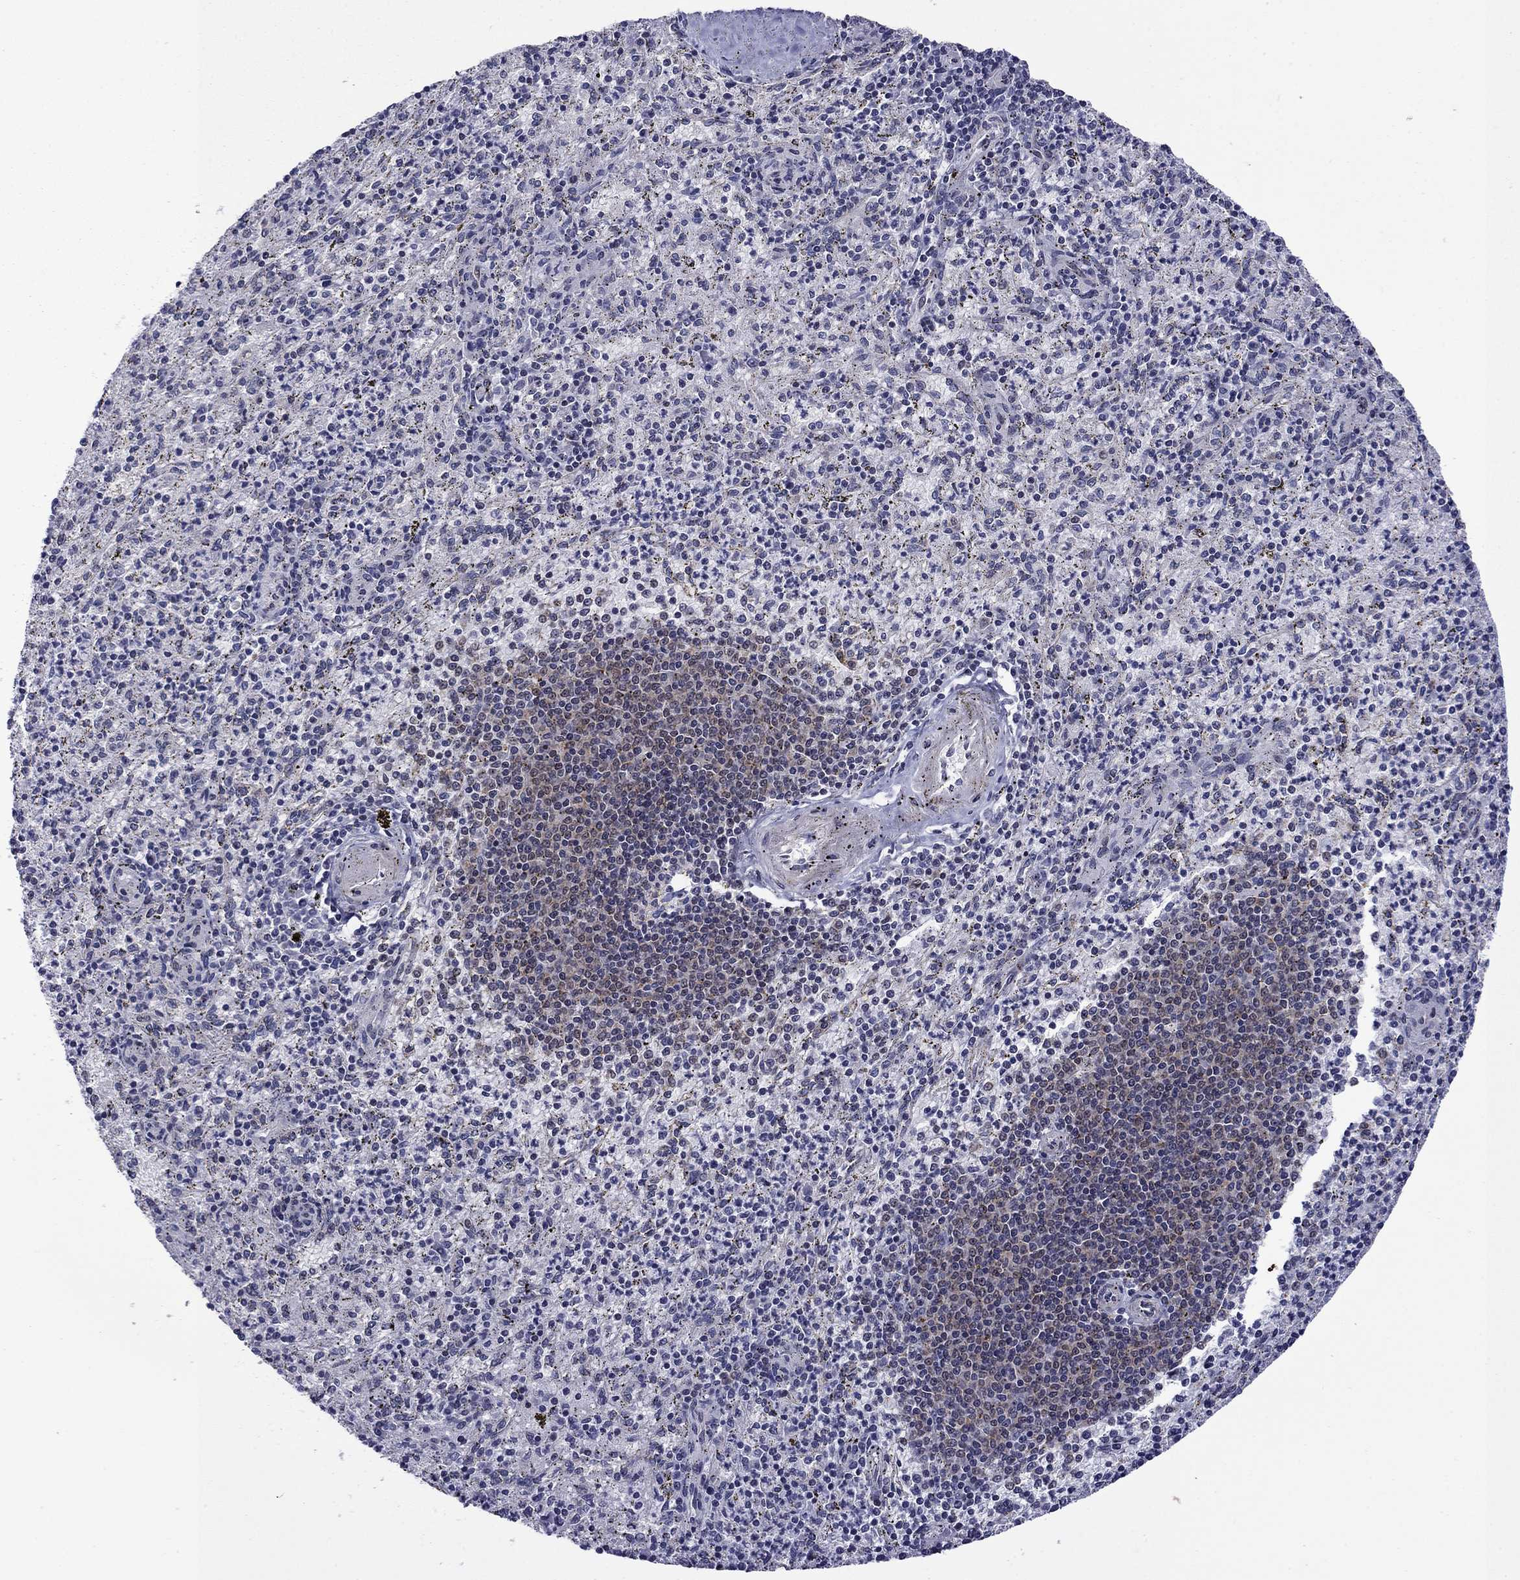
{"staining": {"intensity": "negative", "quantity": "none", "location": "none"}, "tissue": "spleen", "cell_type": "Cells in red pulp", "image_type": "normal", "snomed": [{"axis": "morphology", "description": "Normal tissue, NOS"}, {"axis": "topography", "description": "Spleen"}], "caption": "A high-resolution histopathology image shows immunohistochemistry (IHC) staining of unremarkable spleen, which shows no significant staining in cells in red pulp. (DAB (3,3'-diaminobenzidine) immunohistochemistry with hematoxylin counter stain).", "gene": "SURF2", "patient": {"sex": "male", "age": 60}}